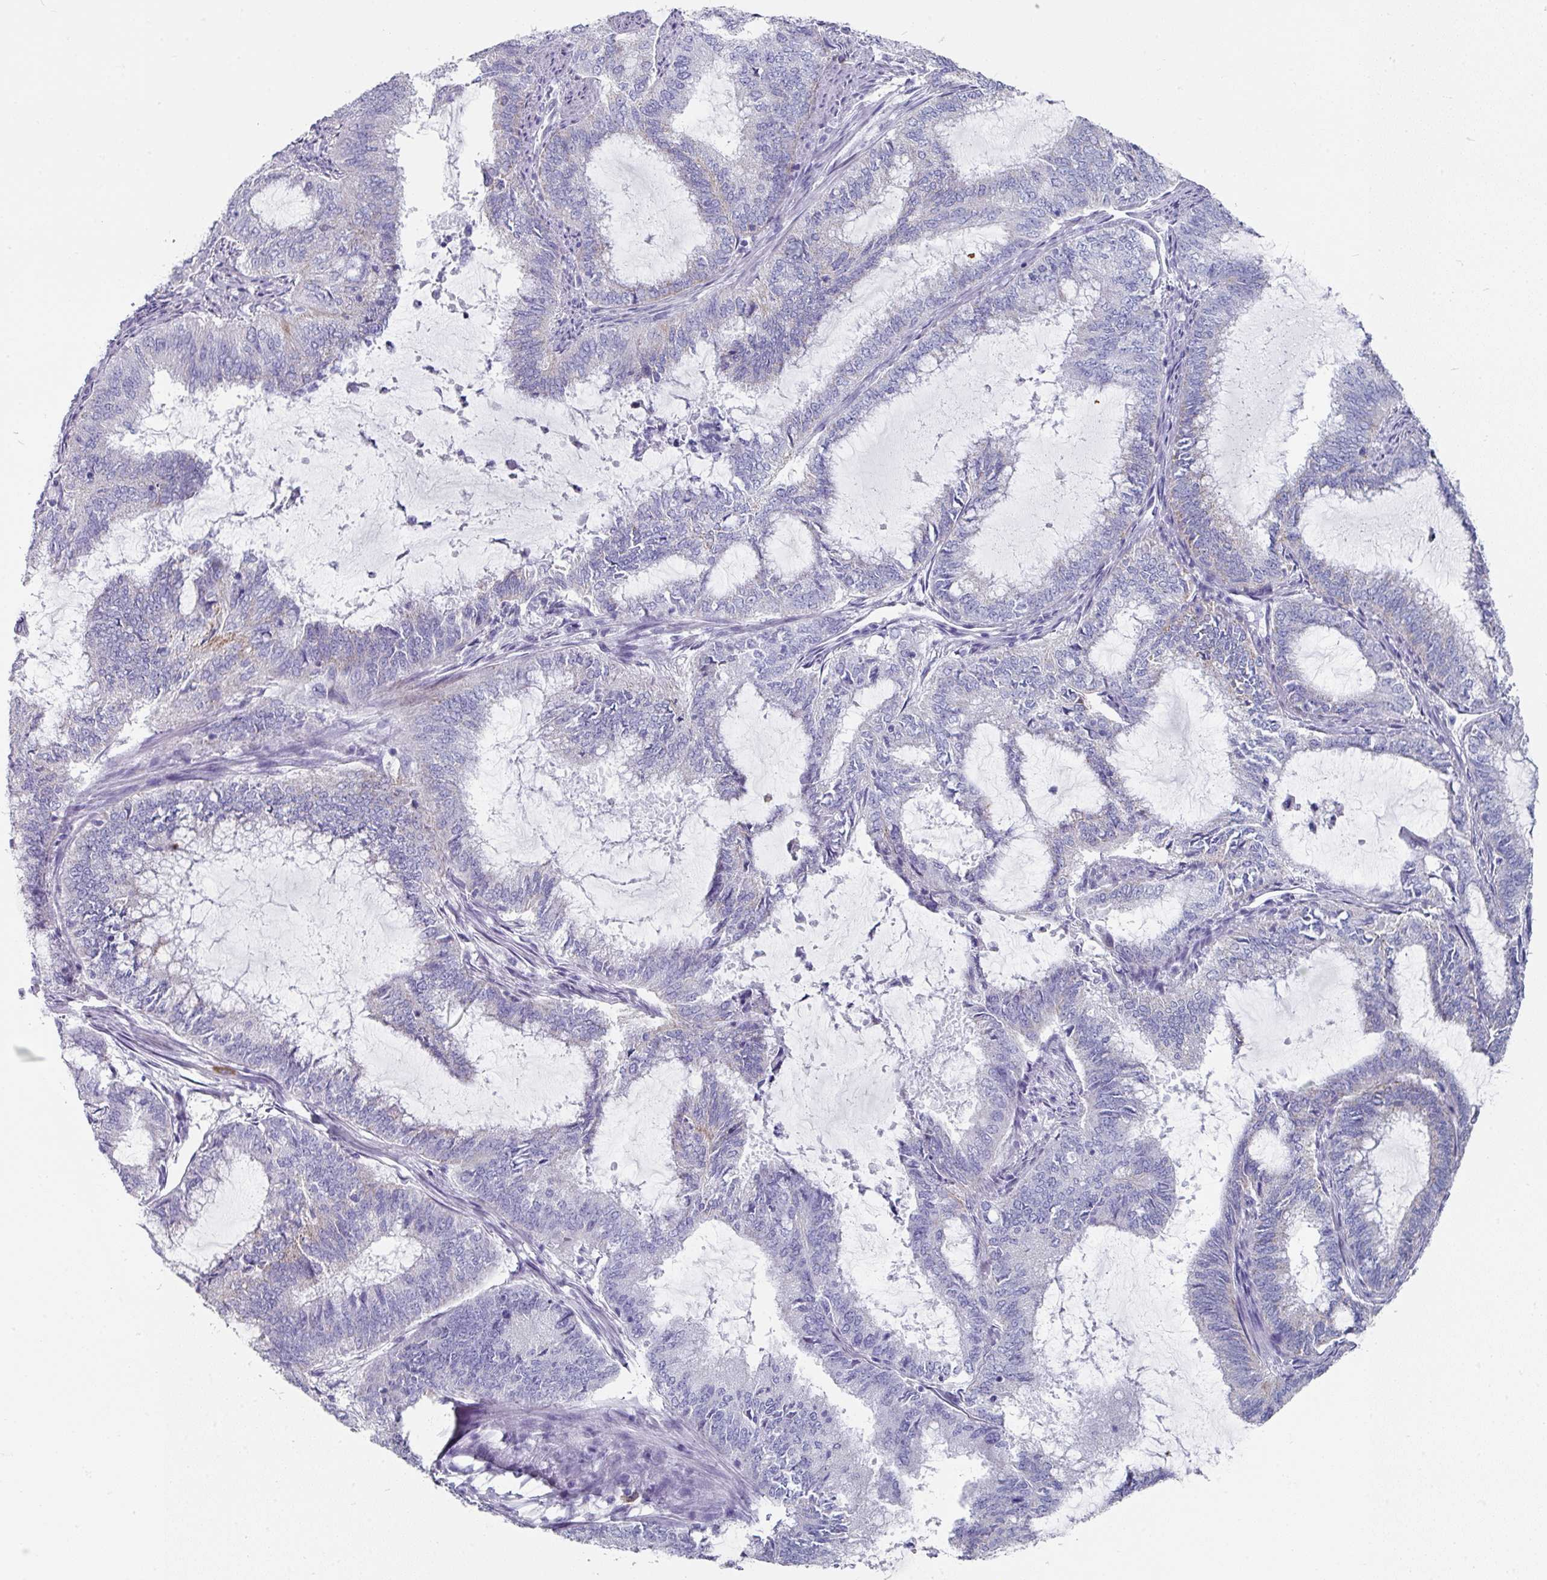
{"staining": {"intensity": "negative", "quantity": "none", "location": "none"}, "tissue": "endometrial cancer", "cell_type": "Tumor cells", "image_type": "cancer", "snomed": [{"axis": "morphology", "description": "Adenocarcinoma, NOS"}, {"axis": "topography", "description": "Endometrium"}], "caption": "Tumor cells show no significant protein positivity in adenocarcinoma (endometrial).", "gene": "SETBP1", "patient": {"sex": "female", "age": 51}}